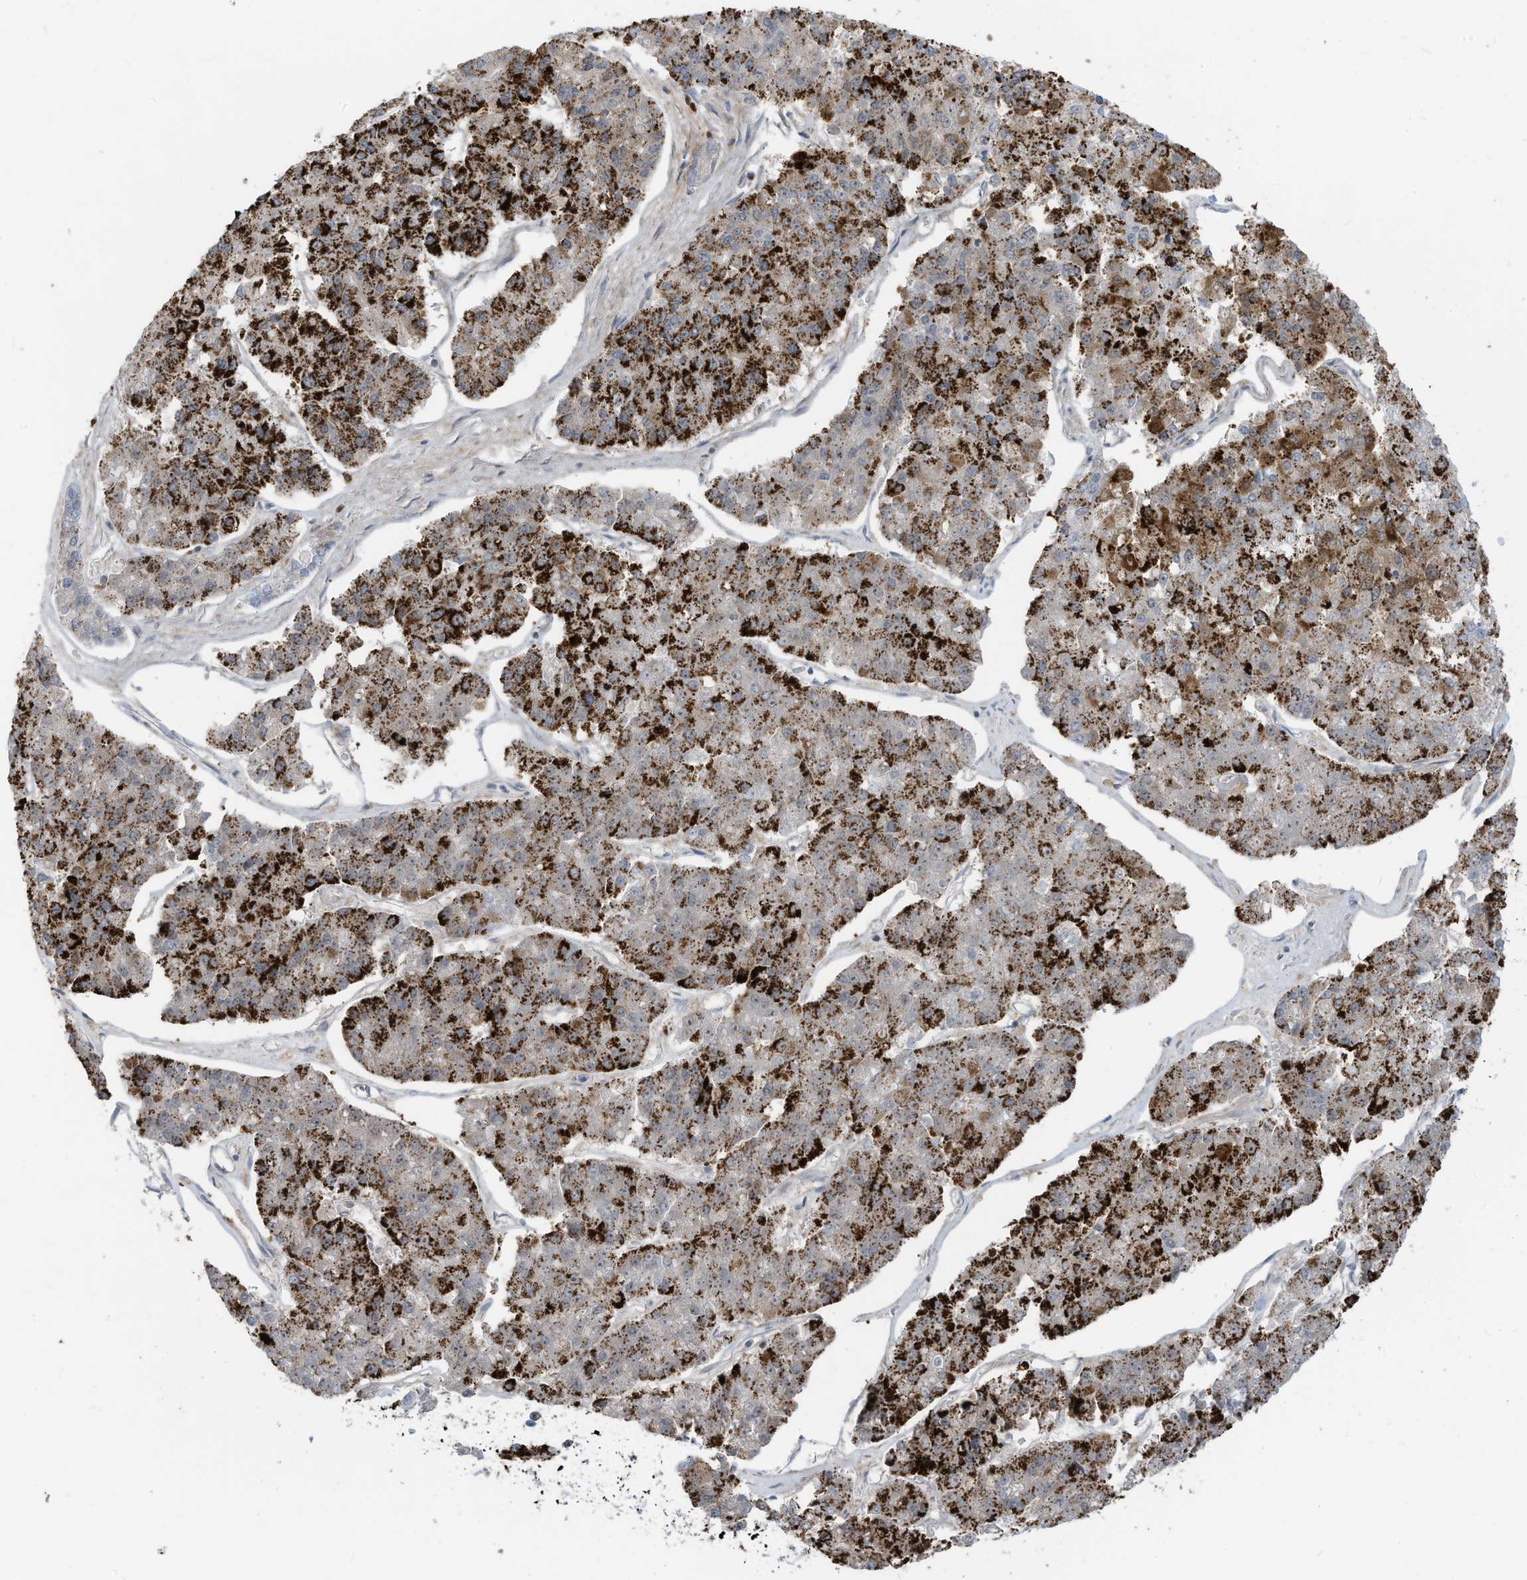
{"staining": {"intensity": "strong", "quantity": ">75%", "location": "cytoplasmic/membranous"}, "tissue": "pancreatic cancer", "cell_type": "Tumor cells", "image_type": "cancer", "snomed": [{"axis": "morphology", "description": "Adenocarcinoma, NOS"}, {"axis": "topography", "description": "Pancreas"}], "caption": "Human pancreatic adenocarcinoma stained with a protein marker demonstrates strong staining in tumor cells.", "gene": "GPATCH3", "patient": {"sex": "male", "age": 50}}